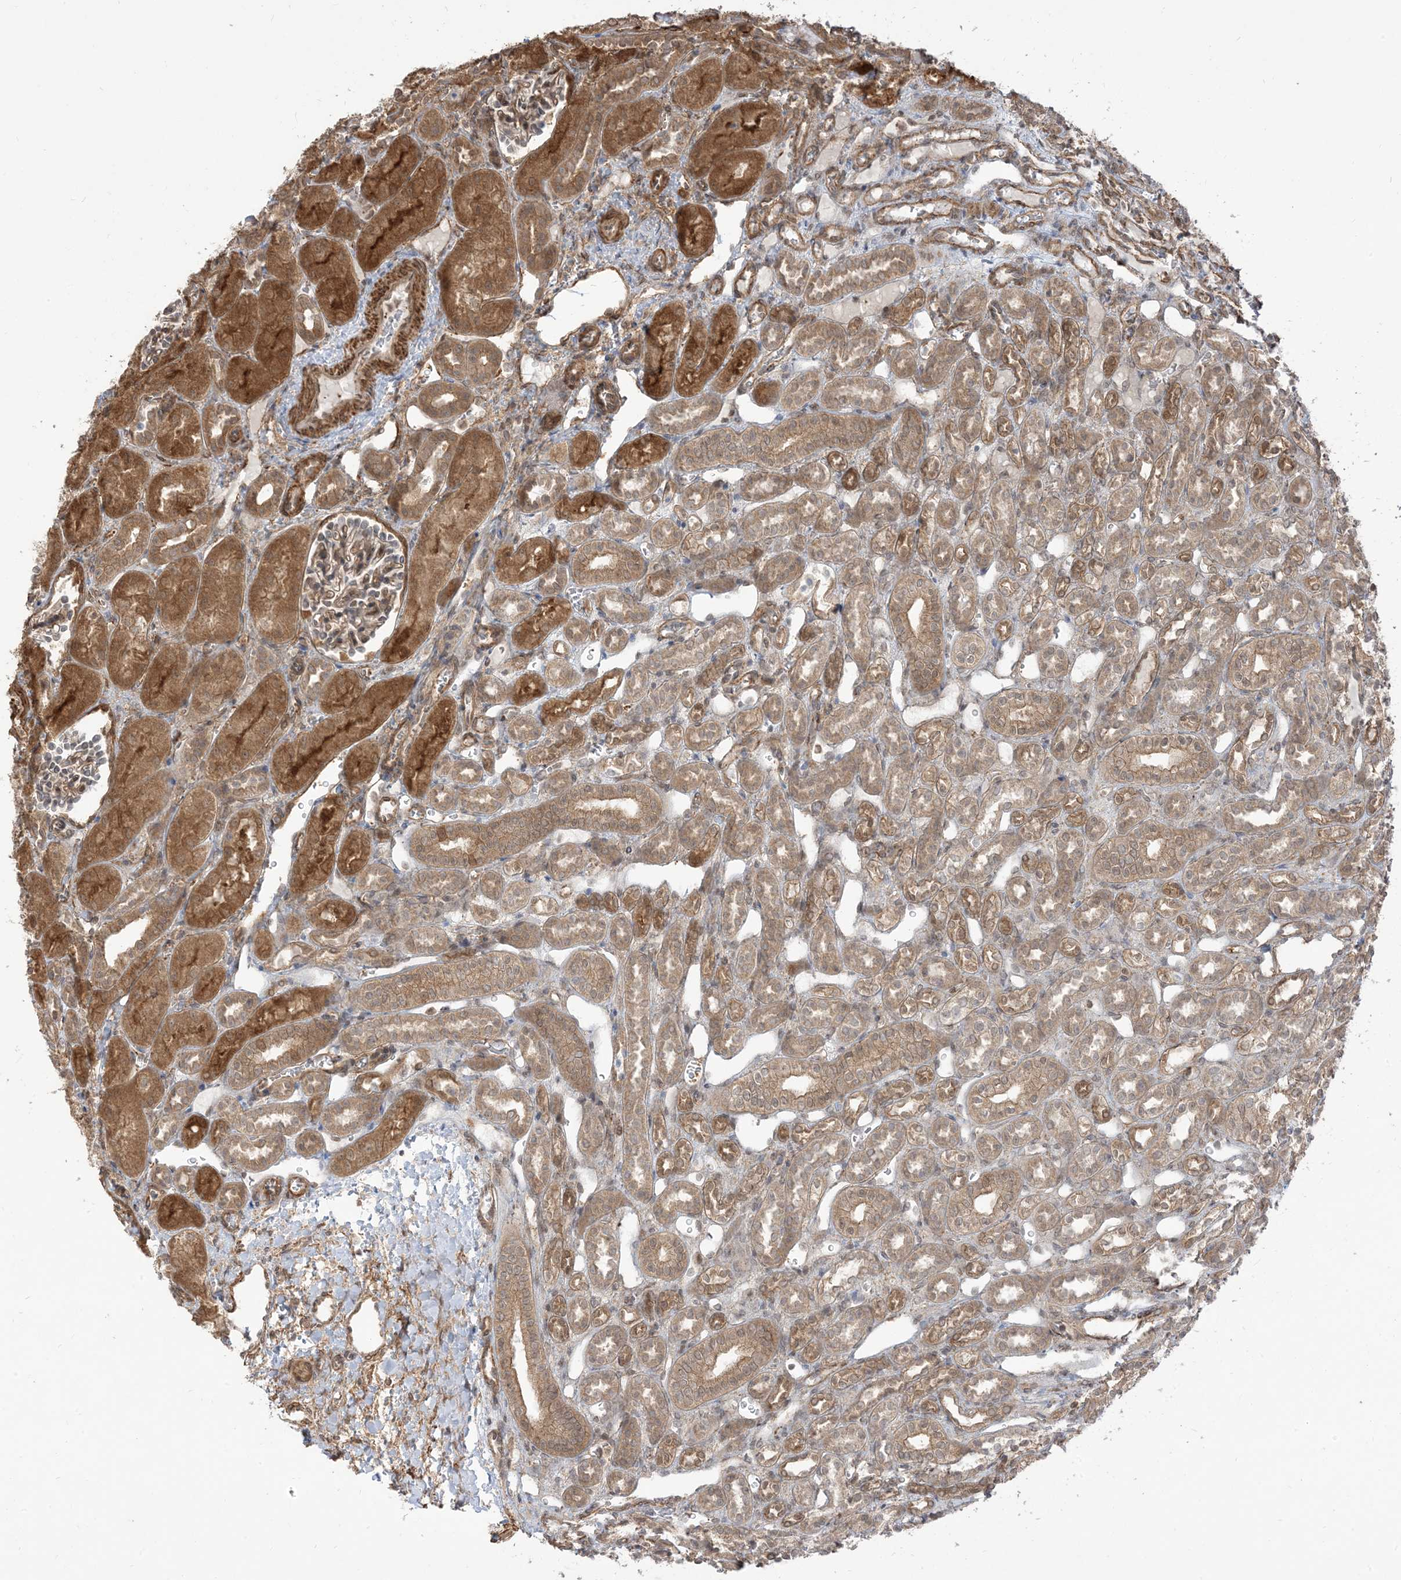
{"staining": {"intensity": "weak", "quantity": ">75%", "location": "cytoplasmic/membranous"}, "tissue": "kidney", "cell_type": "Cells in glomeruli", "image_type": "normal", "snomed": [{"axis": "morphology", "description": "Normal tissue, NOS"}, {"axis": "morphology", "description": "Neoplasm, malignant, NOS"}, {"axis": "topography", "description": "Kidney"}], "caption": "IHC (DAB) staining of unremarkable human kidney demonstrates weak cytoplasmic/membranous protein expression in about >75% of cells in glomeruli.", "gene": "TBCC", "patient": {"sex": "female", "age": 1}}